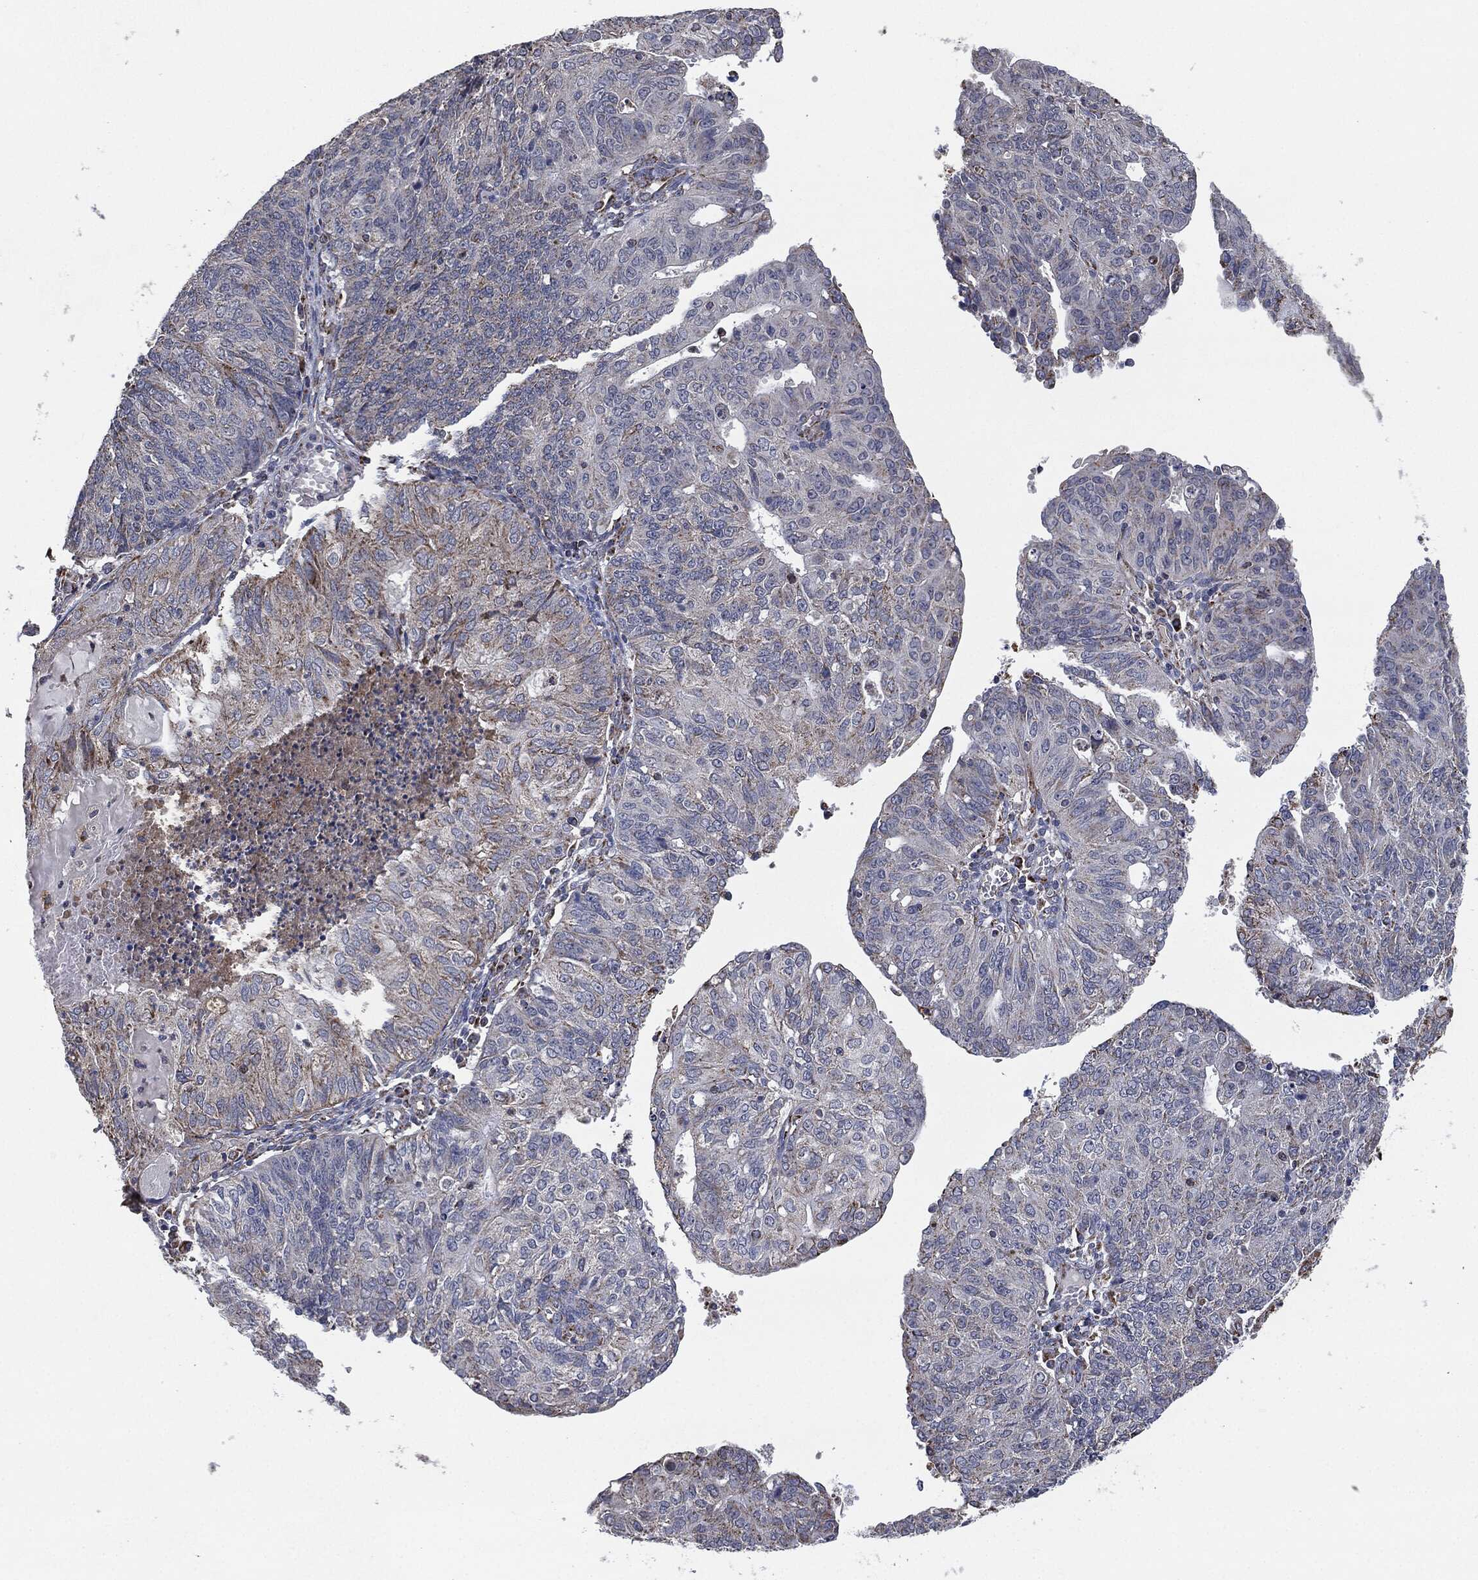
{"staining": {"intensity": "moderate", "quantity": "<25%", "location": "cytoplasmic/membranous"}, "tissue": "endometrial cancer", "cell_type": "Tumor cells", "image_type": "cancer", "snomed": [{"axis": "morphology", "description": "Adenocarcinoma, NOS"}, {"axis": "topography", "description": "Endometrium"}], "caption": "The histopathology image reveals a brown stain indicating the presence of a protein in the cytoplasmic/membranous of tumor cells in endometrial cancer (adenocarcinoma). (DAB = brown stain, brightfield microscopy at high magnification).", "gene": "NDUFV2", "patient": {"sex": "female", "age": 82}}